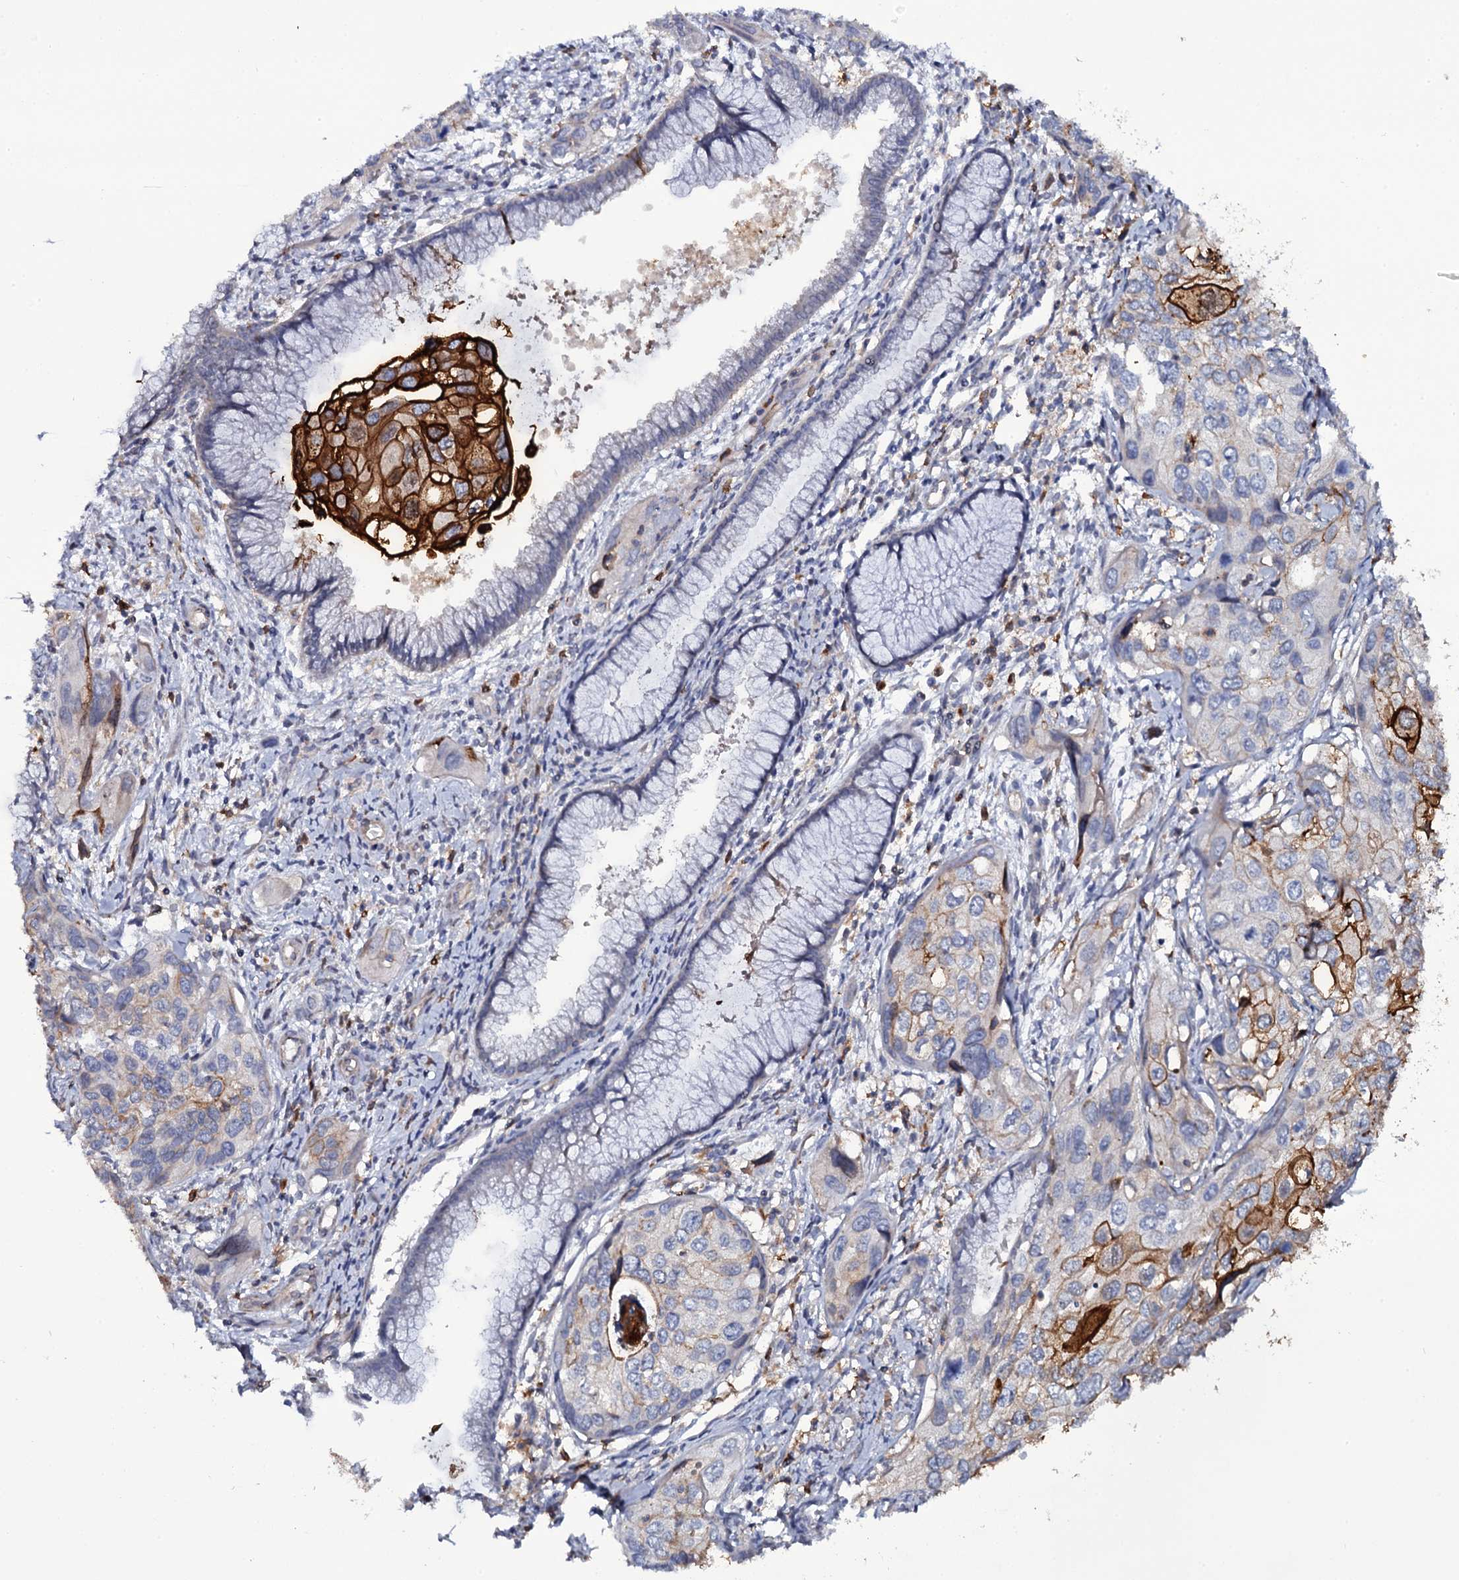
{"staining": {"intensity": "strong", "quantity": "<25%", "location": "cytoplasmic/membranous"}, "tissue": "cervical cancer", "cell_type": "Tumor cells", "image_type": "cancer", "snomed": [{"axis": "morphology", "description": "Squamous cell carcinoma, NOS"}, {"axis": "topography", "description": "Cervix"}], "caption": "A photomicrograph of cervical cancer (squamous cell carcinoma) stained for a protein exhibits strong cytoplasmic/membranous brown staining in tumor cells. (Stains: DAB (3,3'-diaminobenzidine) in brown, nuclei in blue, Microscopy: brightfield microscopy at high magnification).", "gene": "TTC23", "patient": {"sex": "female", "age": 55}}